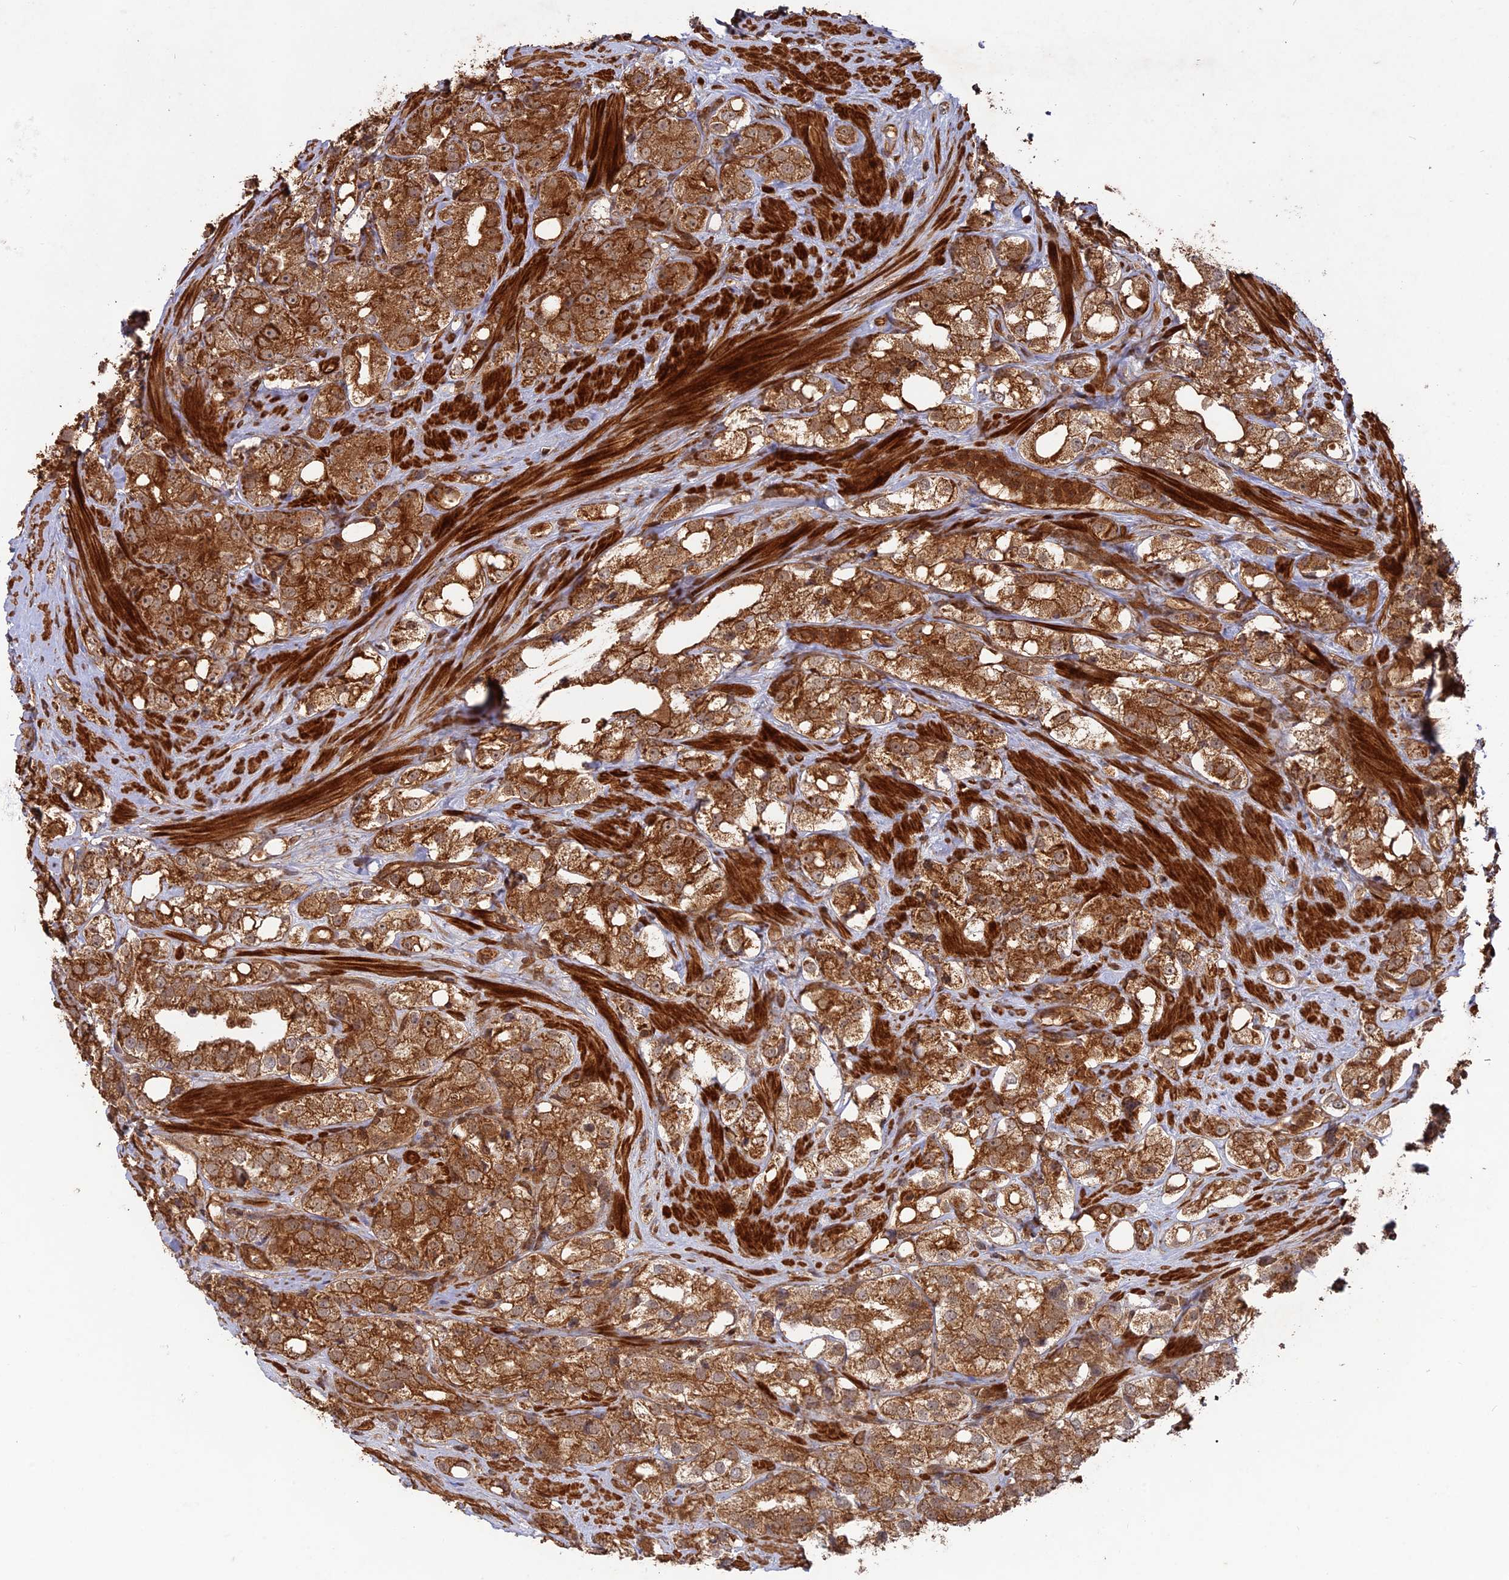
{"staining": {"intensity": "strong", "quantity": ">75%", "location": "cytoplasmic/membranous"}, "tissue": "prostate cancer", "cell_type": "Tumor cells", "image_type": "cancer", "snomed": [{"axis": "morphology", "description": "Adenocarcinoma, NOS"}, {"axis": "topography", "description": "Prostate"}], "caption": "A high amount of strong cytoplasmic/membranous expression is present in approximately >75% of tumor cells in prostate cancer tissue. The staining was performed using DAB, with brown indicating positive protein expression. Nuclei are stained blue with hematoxylin.", "gene": "CCDC174", "patient": {"sex": "male", "age": 79}}